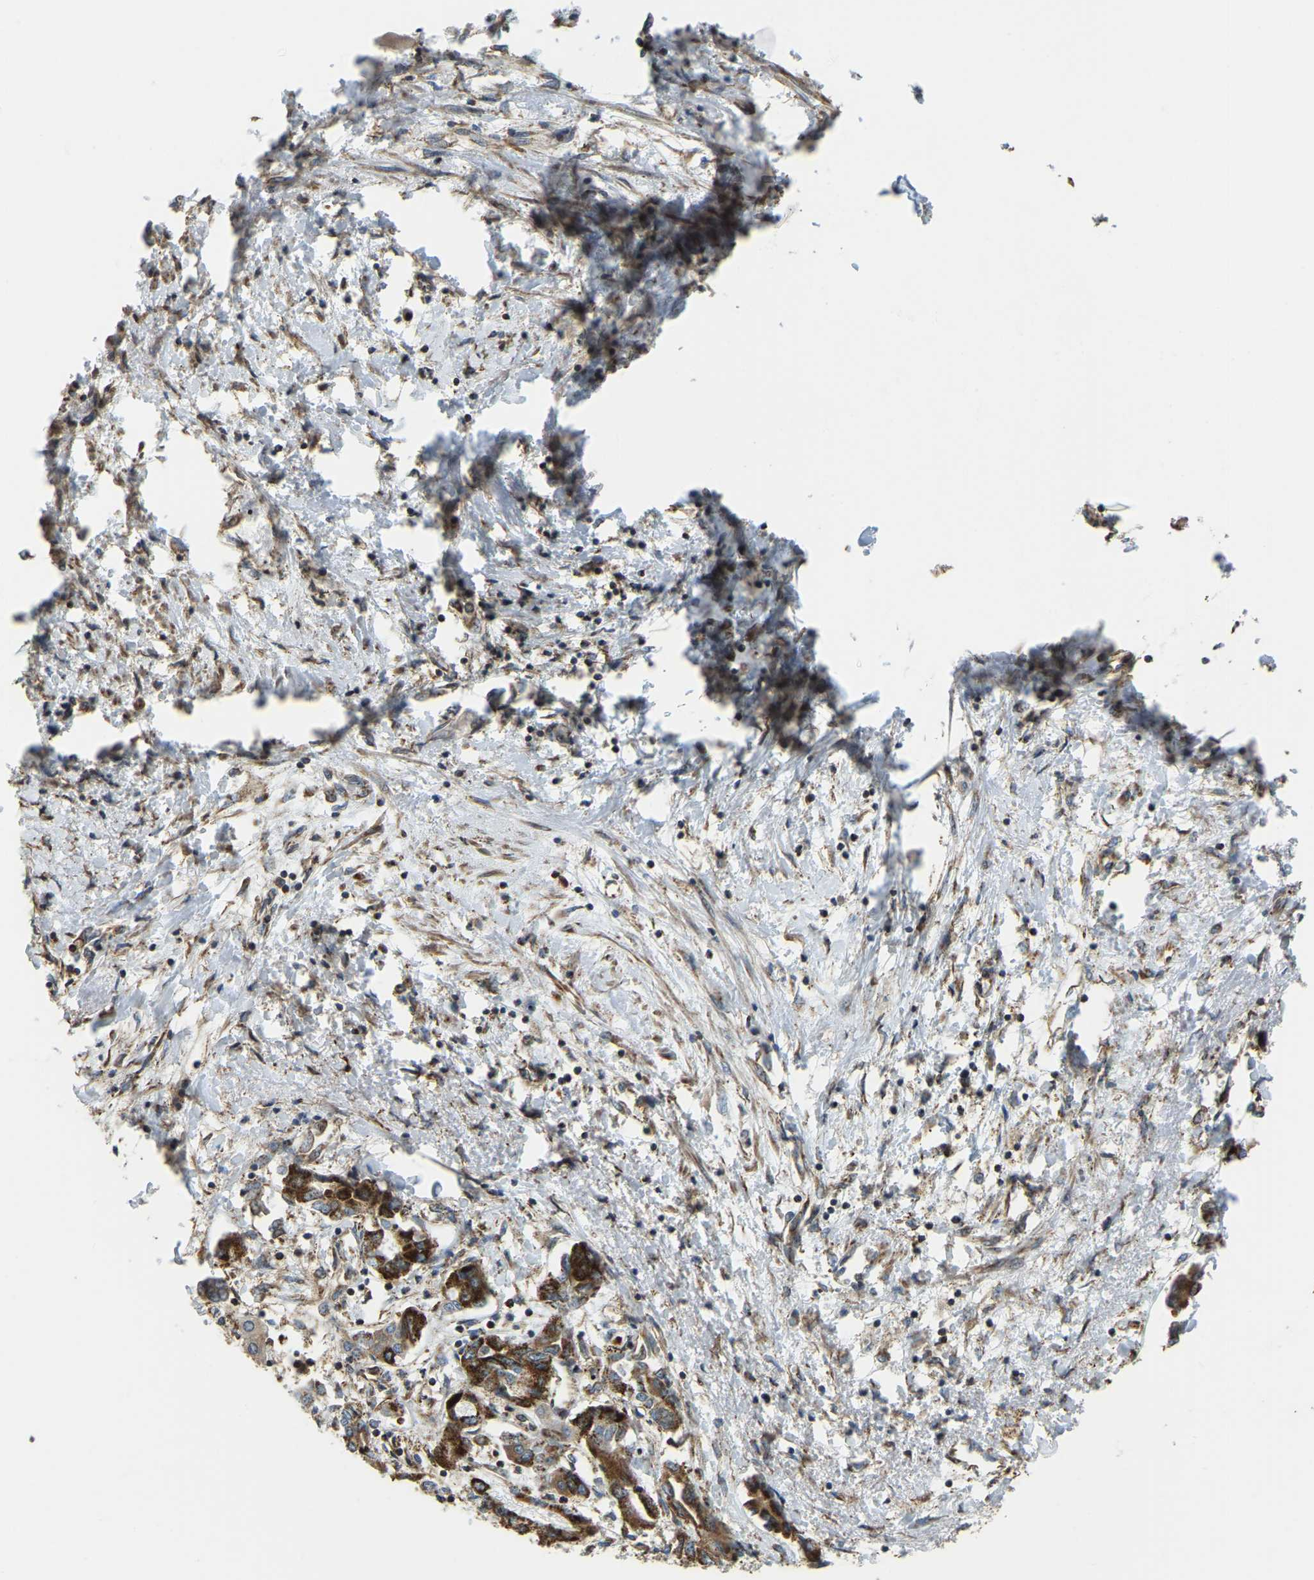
{"staining": {"intensity": "strong", "quantity": ">75%", "location": "cytoplasmic/membranous"}, "tissue": "liver cancer", "cell_type": "Tumor cells", "image_type": "cancer", "snomed": [{"axis": "morphology", "description": "Cholangiocarcinoma"}, {"axis": "topography", "description": "Liver"}], "caption": "Tumor cells reveal high levels of strong cytoplasmic/membranous staining in approximately >75% of cells in human cholangiocarcinoma (liver). (DAB IHC, brown staining for protein, blue staining for nuclei).", "gene": "PSMD7", "patient": {"sex": "male", "age": 59}}